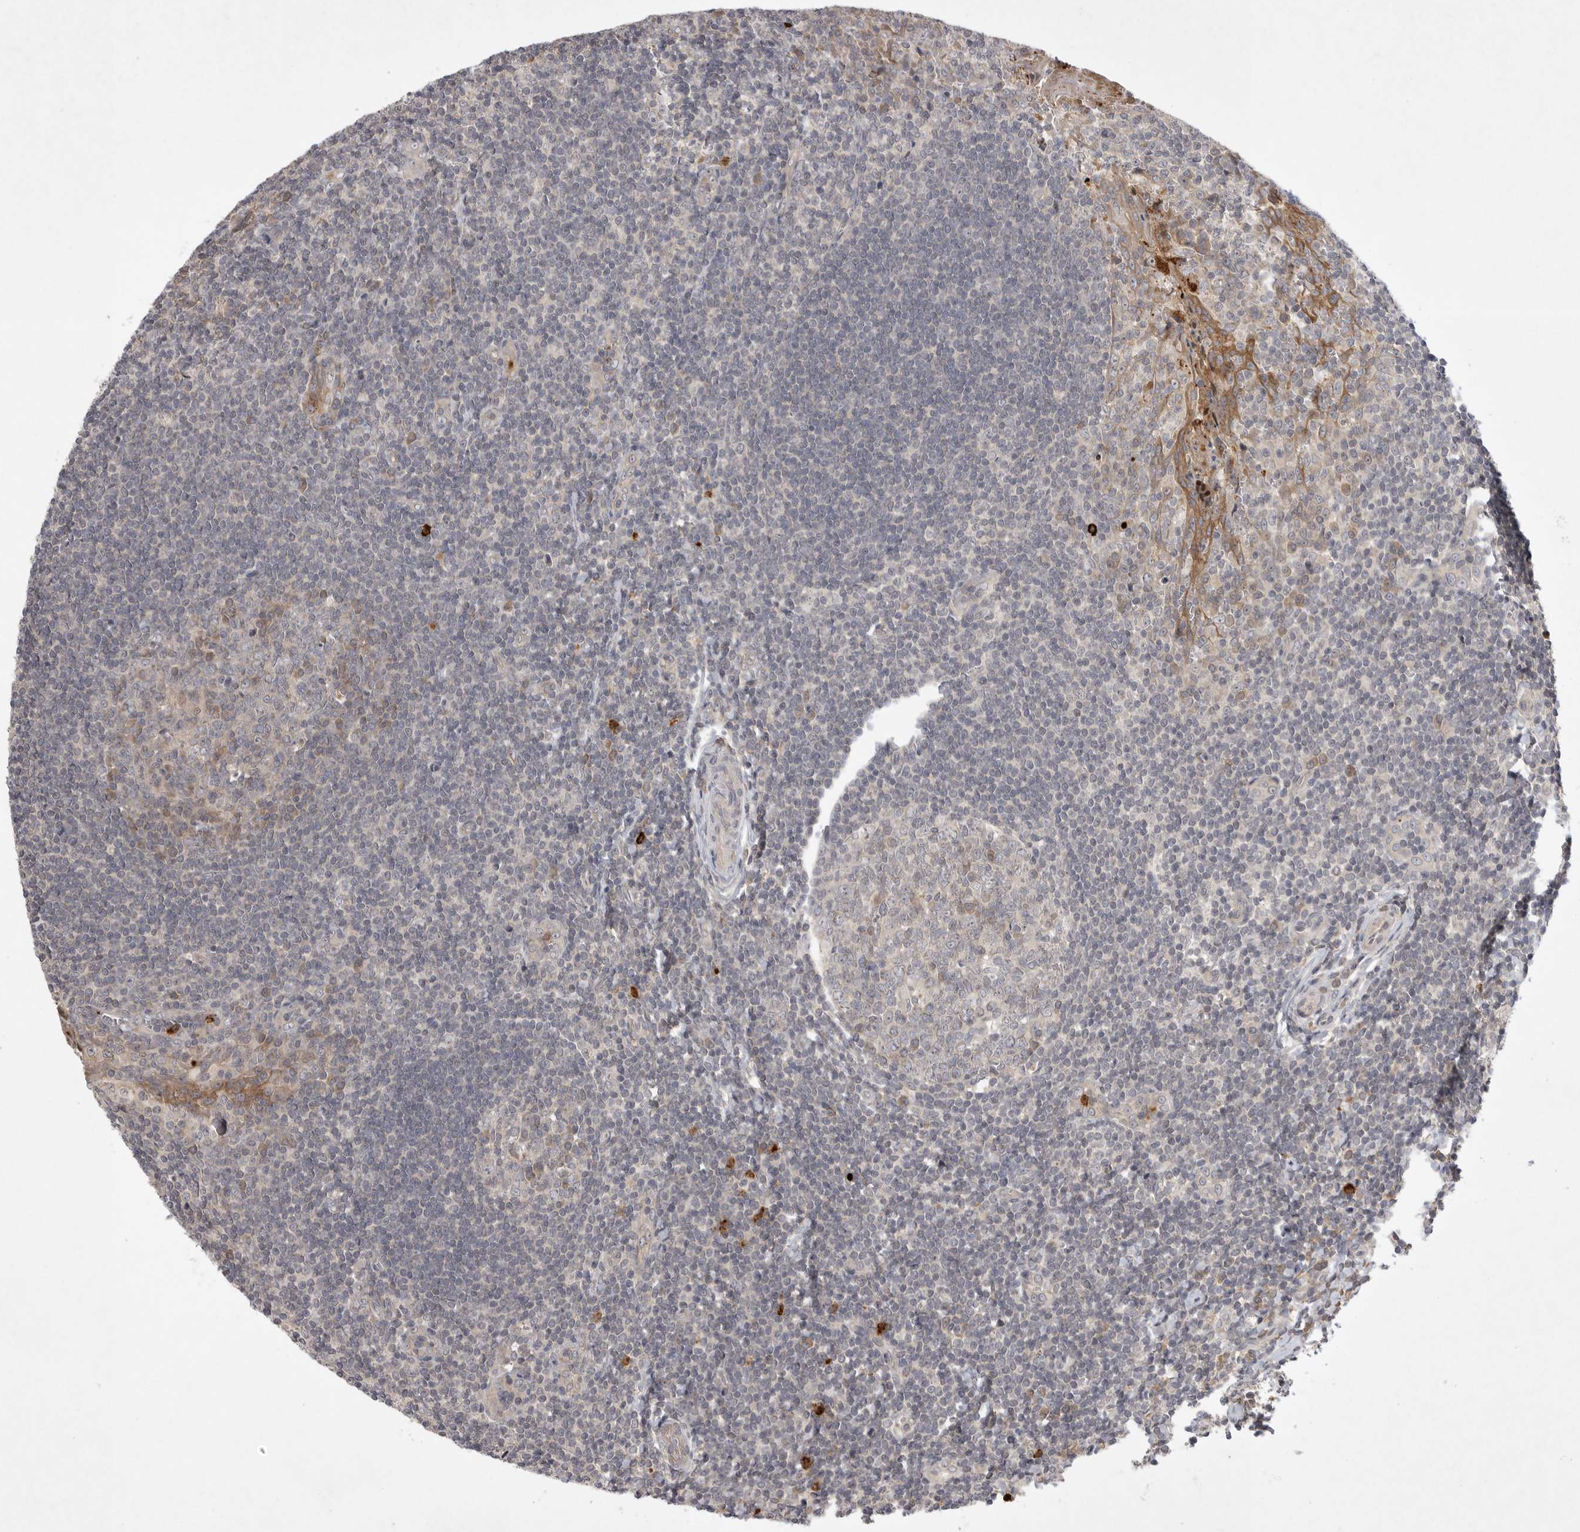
{"staining": {"intensity": "weak", "quantity": "25%-75%", "location": "cytoplasmic/membranous"}, "tissue": "tonsil", "cell_type": "Germinal center cells", "image_type": "normal", "snomed": [{"axis": "morphology", "description": "Normal tissue, NOS"}, {"axis": "topography", "description": "Tonsil"}], "caption": "Tonsil stained for a protein (brown) exhibits weak cytoplasmic/membranous positive positivity in approximately 25%-75% of germinal center cells.", "gene": "UBE3D", "patient": {"sex": "male", "age": 27}}